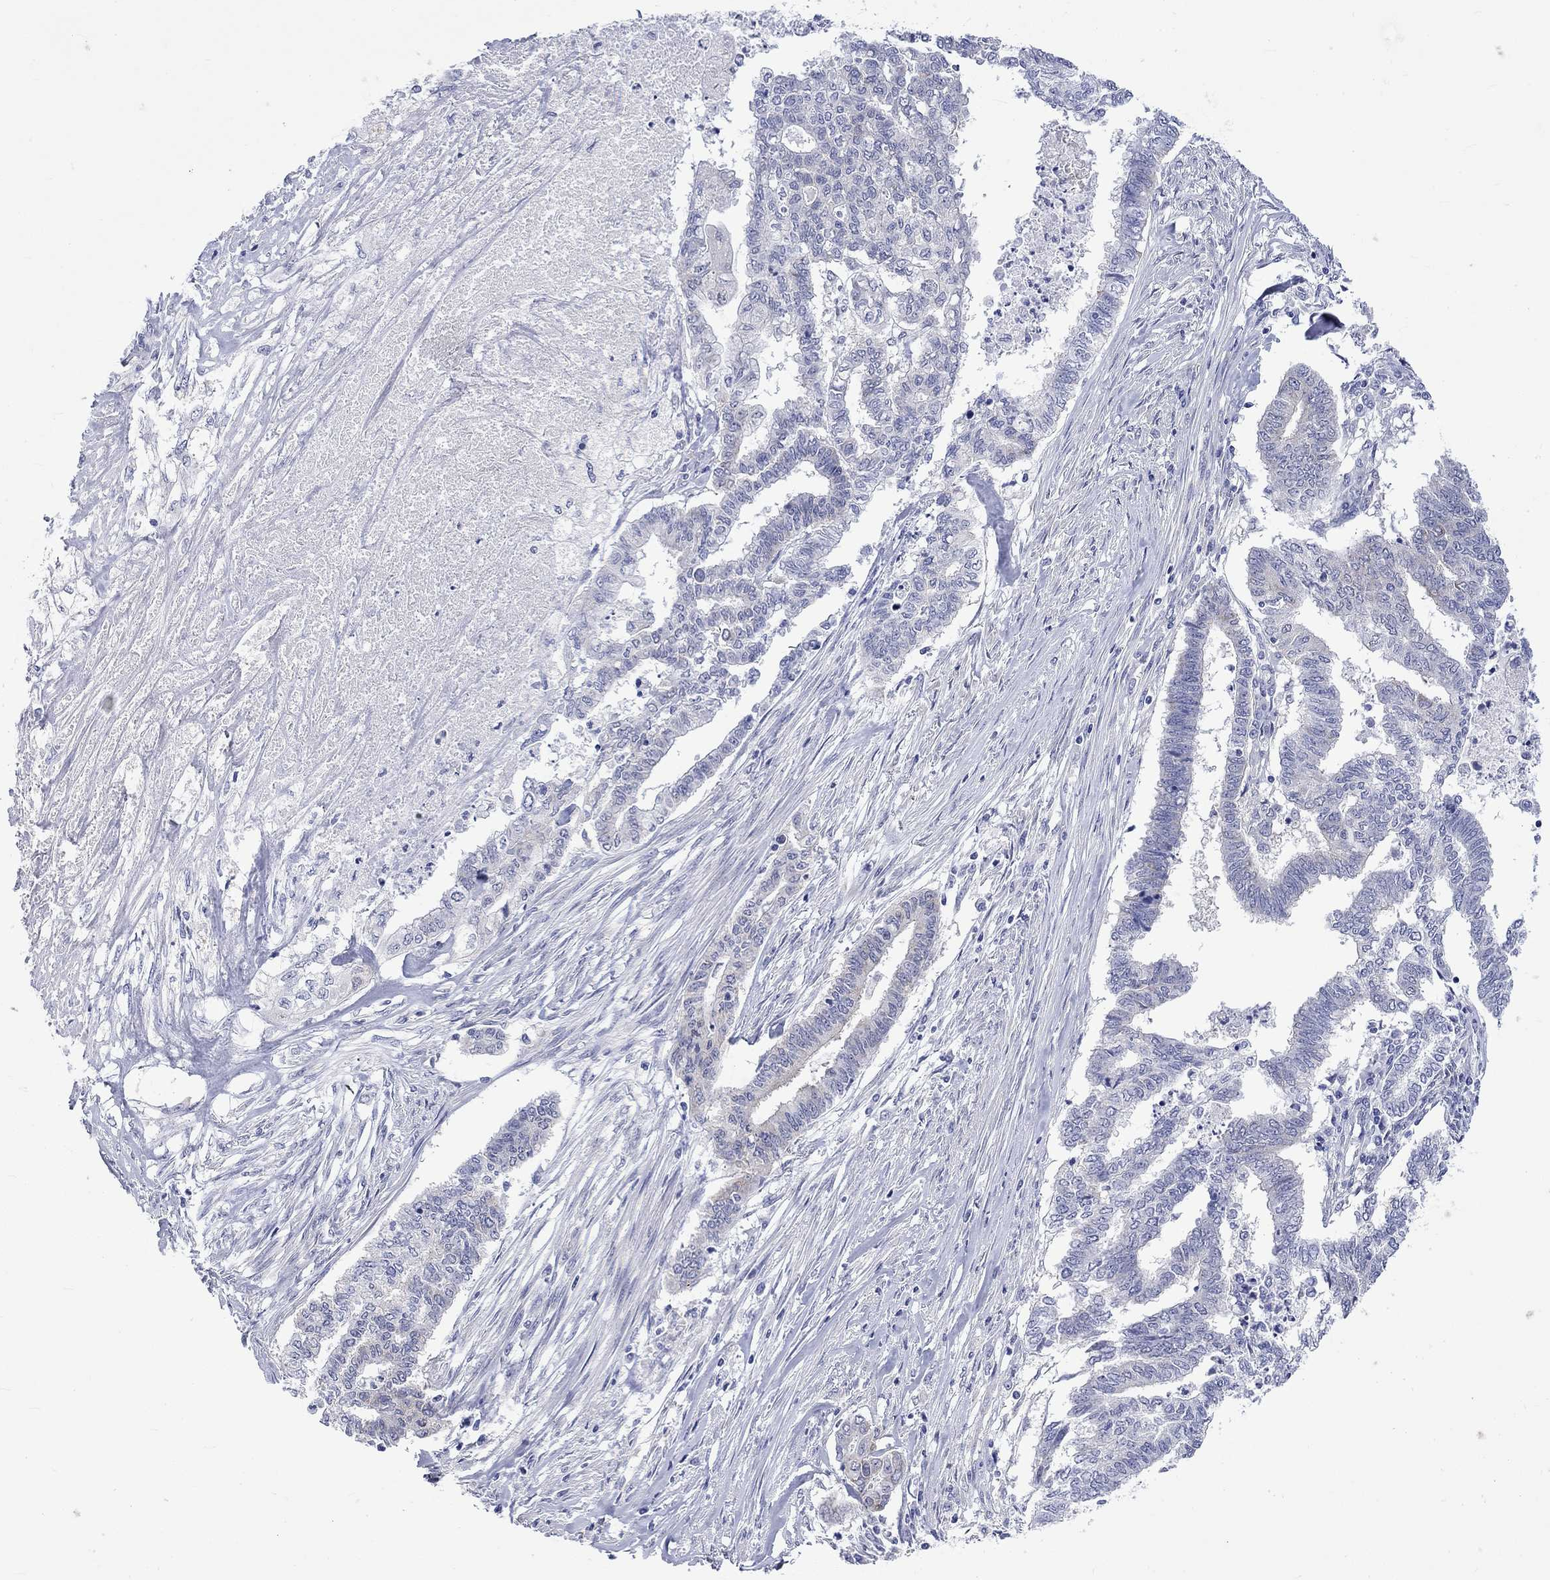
{"staining": {"intensity": "negative", "quantity": "none", "location": "none"}, "tissue": "endometrial cancer", "cell_type": "Tumor cells", "image_type": "cancer", "snomed": [{"axis": "morphology", "description": "Adenocarcinoma, NOS"}, {"axis": "topography", "description": "Endometrium"}], "caption": "Immunohistochemistry (IHC) image of neoplastic tissue: endometrial cancer stained with DAB demonstrates no significant protein positivity in tumor cells.", "gene": "CERS1", "patient": {"sex": "female", "age": 79}}